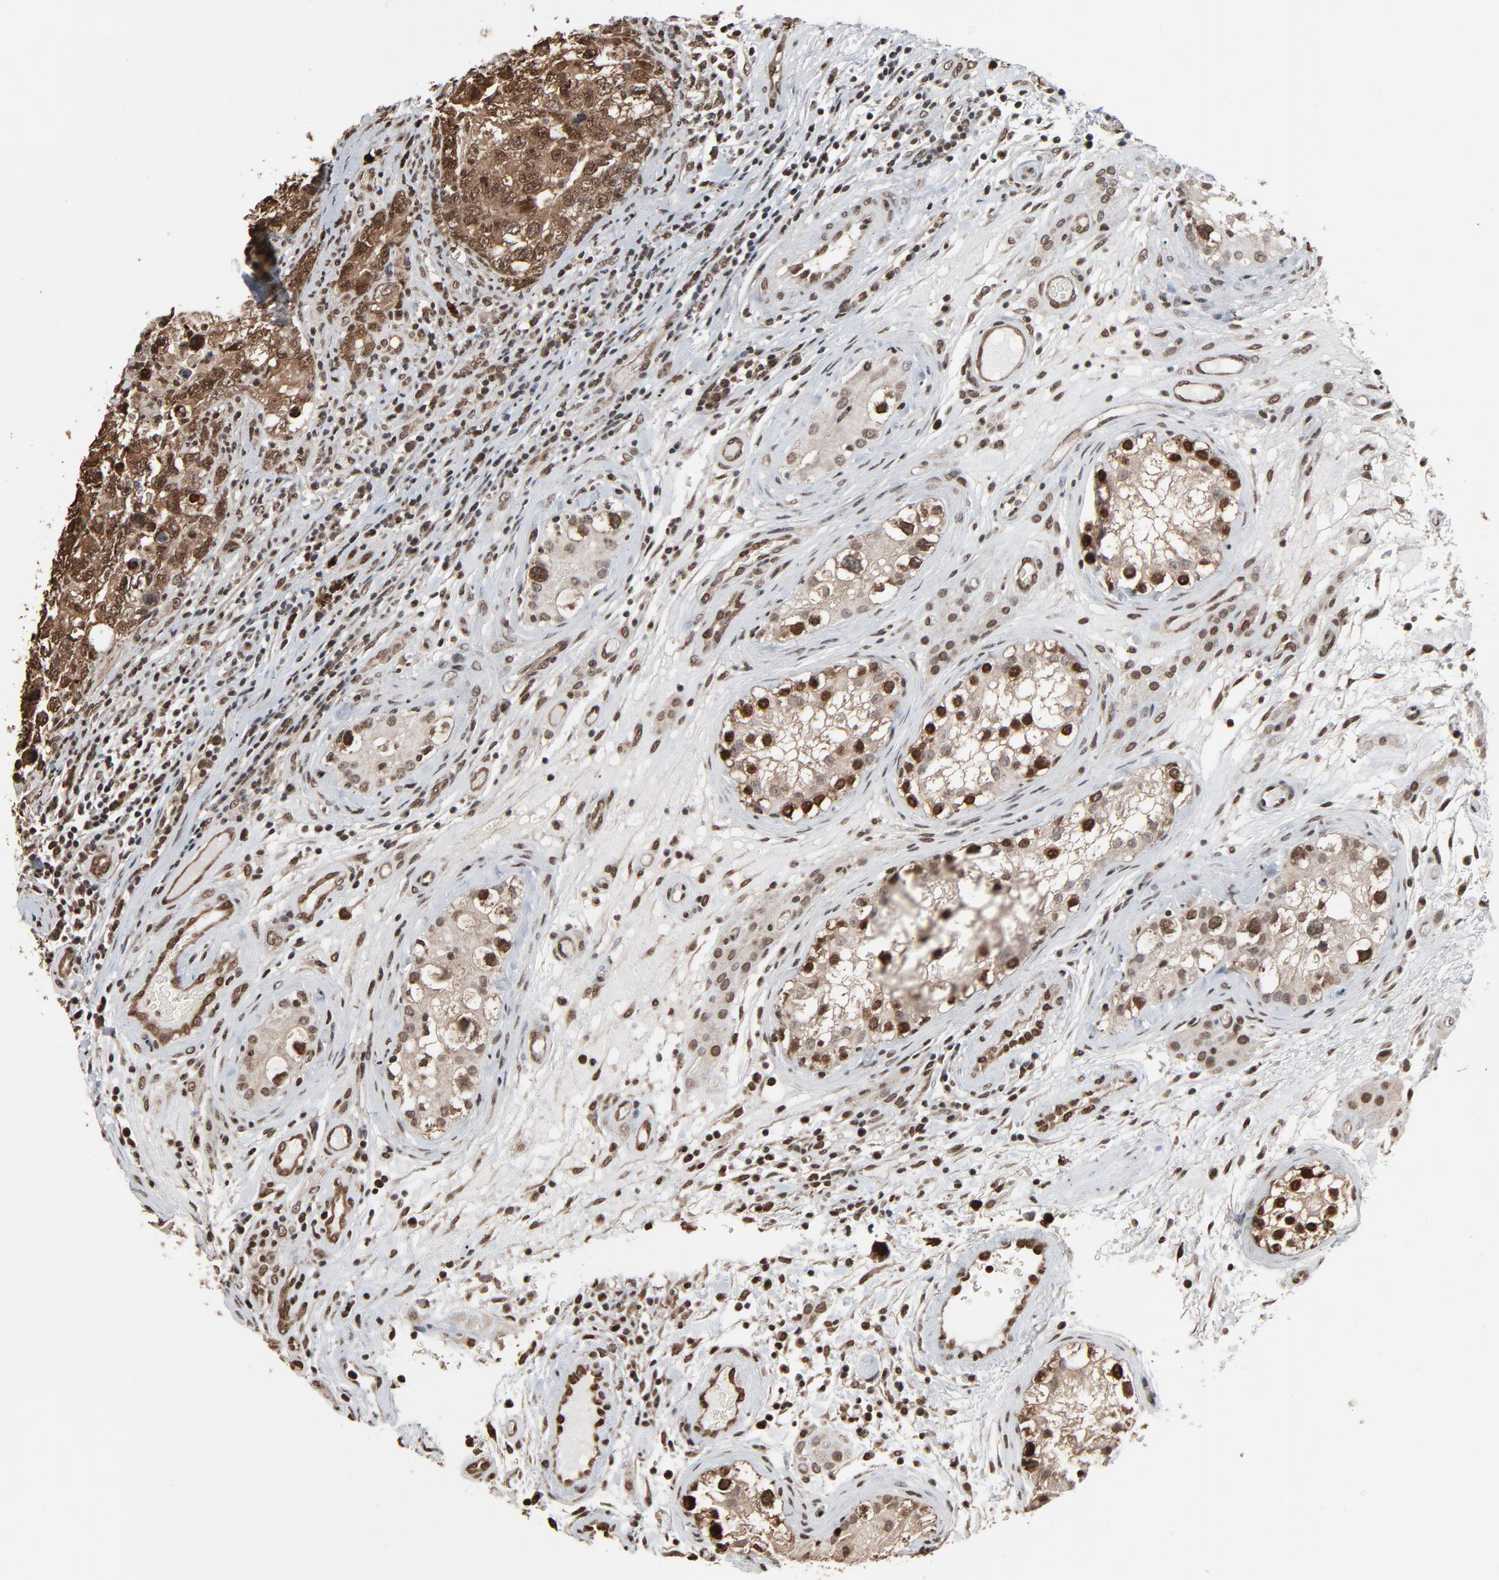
{"staining": {"intensity": "strong", "quantity": ">75%", "location": "cytoplasmic/membranous,nuclear"}, "tissue": "testis cancer", "cell_type": "Tumor cells", "image_type": "cancer", "snomed": [{"axis": "morphology", "description": "Carcinoma, Embryonal, NOS"}, {"axis": "topography", "description": "Testis"}], "caption": "Testis cancer (embryonal carcinoma) was stained to show a protein in brown. There is high levels of strong cytoplasmic/membranous and nuclear staining in approximately >75% of tumor cells. (IHC, brightfield microscopy, high magnification).", "gene": "MEIS2", "patient": {"sex": "male", "age": 31}}